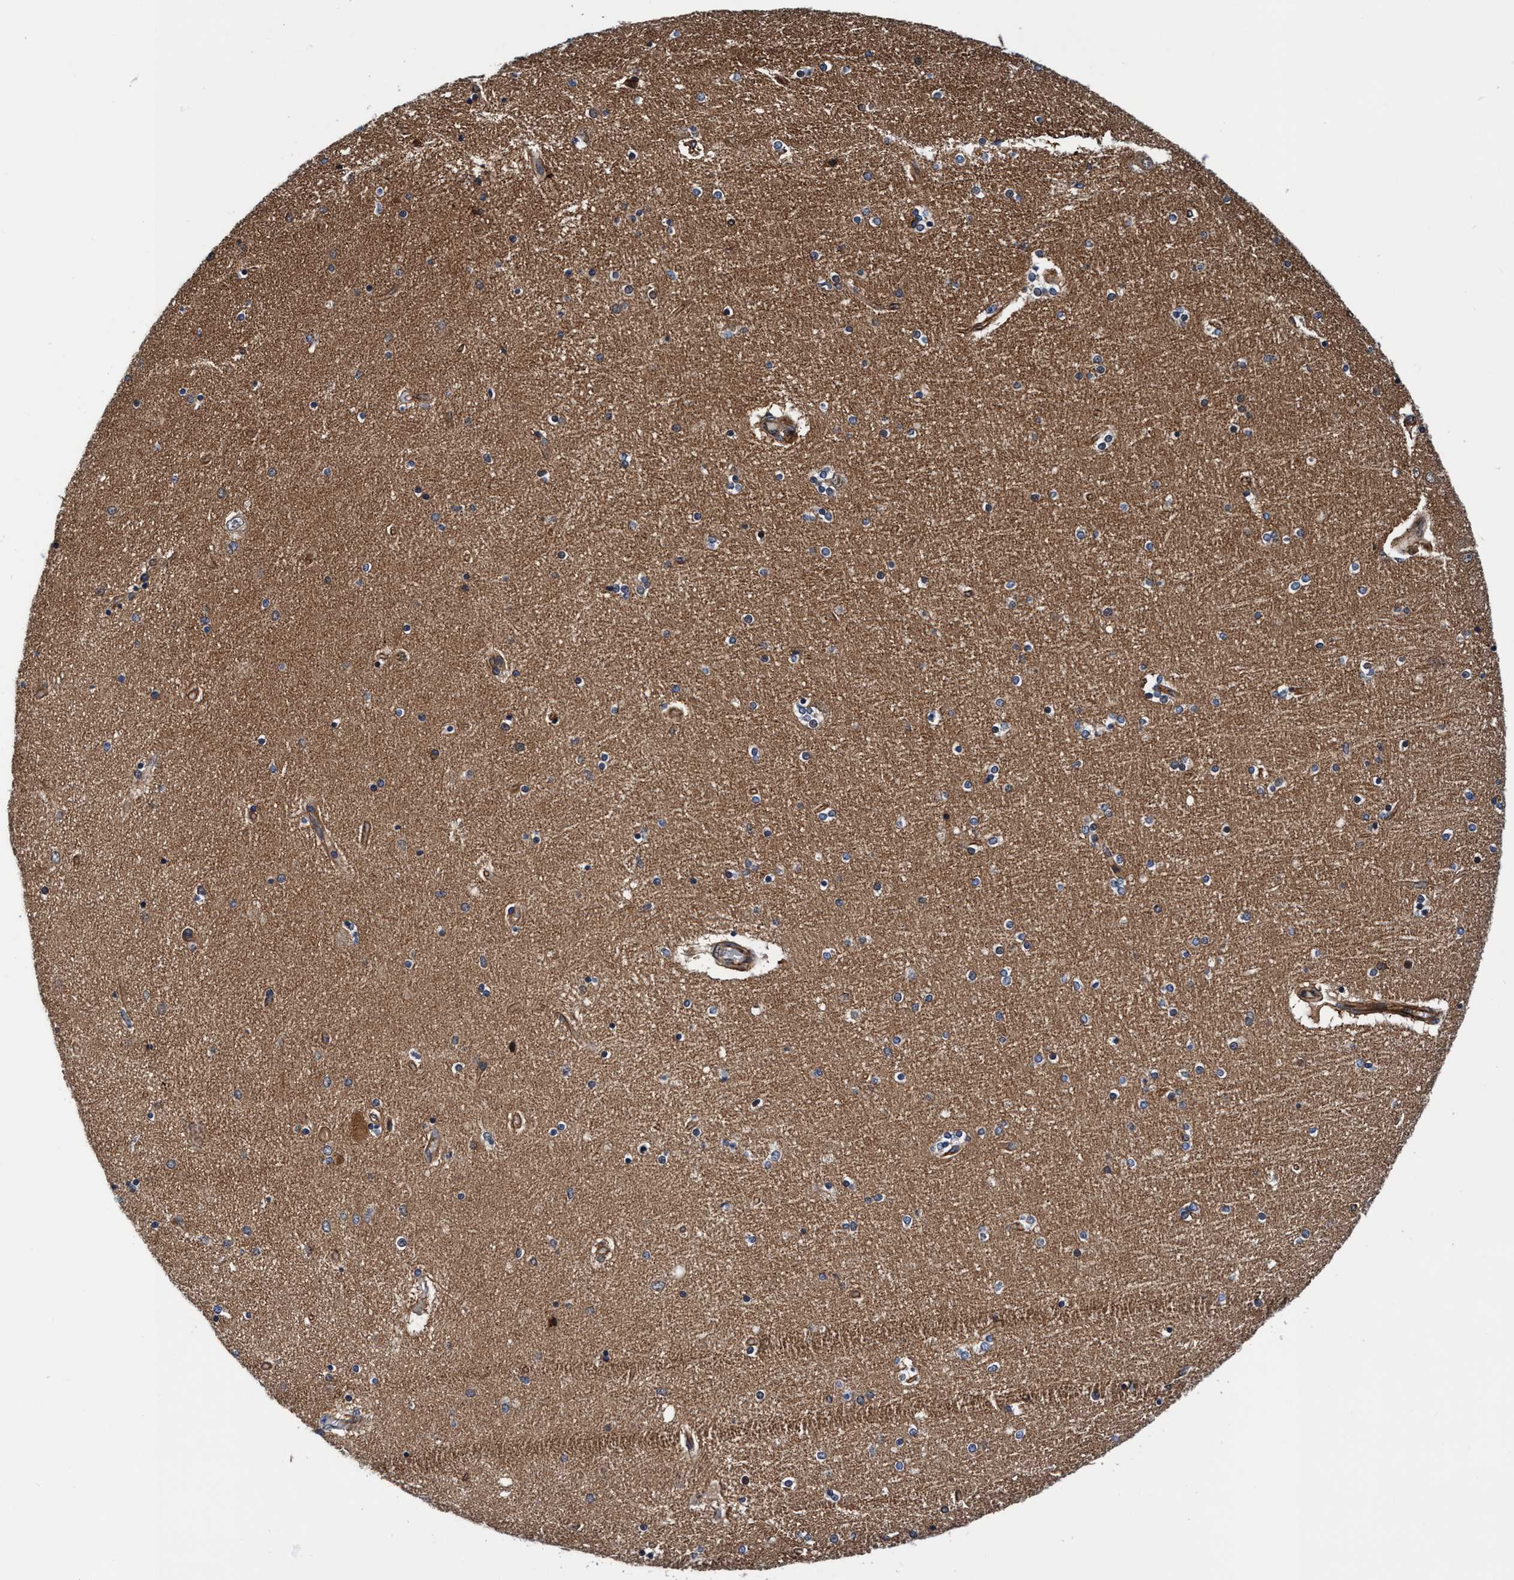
{"staining": {"intensity": "moderate", "quantity": "<25%", "location": "cytoplasmic/membranous"}, "tissue": "hippocampus", "cell_type": "Glial cells", "image_type": "normal", "snomed": [{"axis": "morphology", "description": "Normal tissue, NOS"}, {"axis": "topography", "description": "Hippocampus"}], "caption": "Moderate cytoplasmic/membranous positivity for a protein is present in about <25% of glial cells of normal hippocampus using IHC.", "gene": "MCM3AP", "patient": {"sex": "female", "age": 54}}